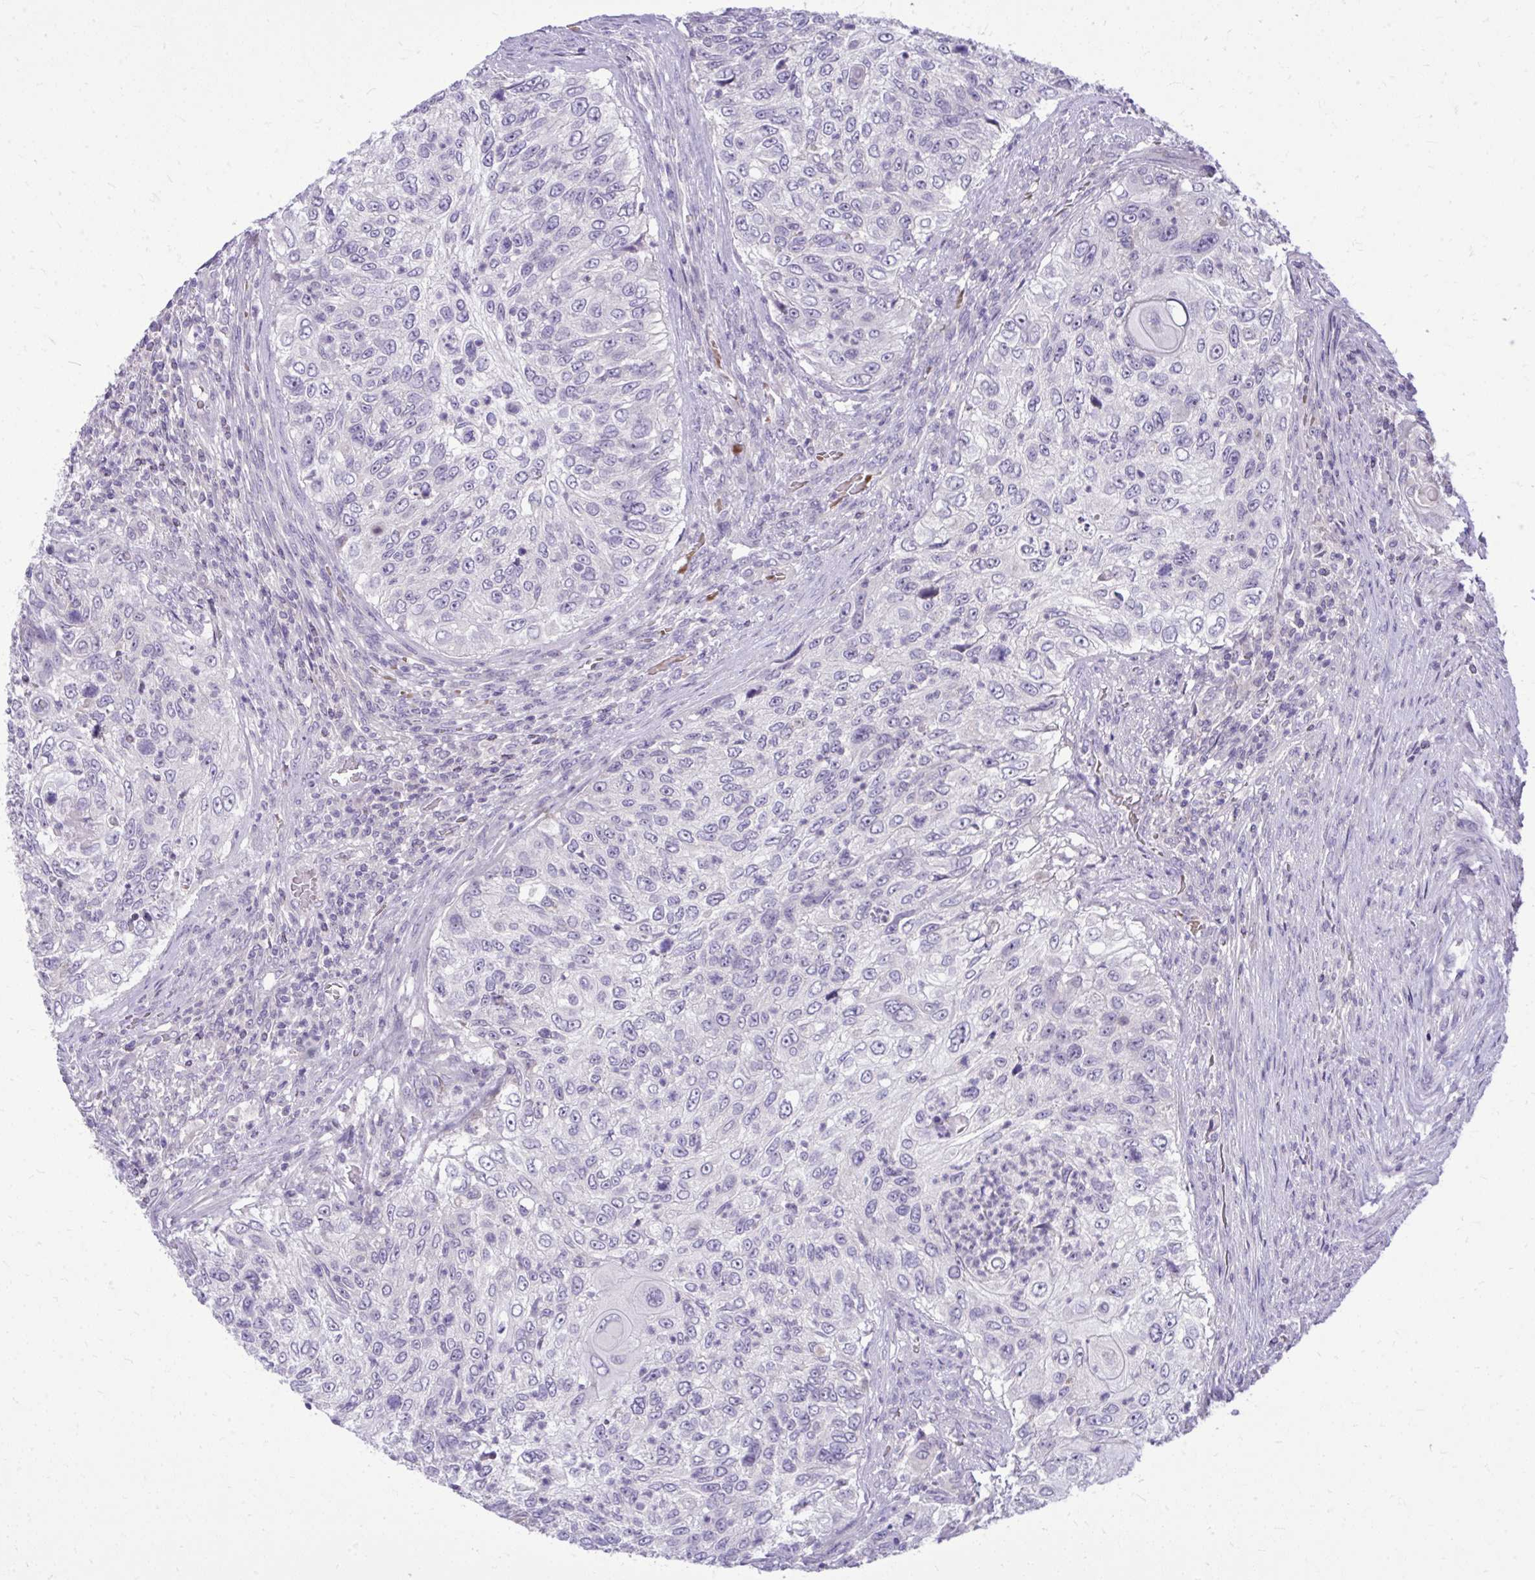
{"staining": {"intensity": "negative", "quantity": "none", "location": "none"}, "tissue": "urothelial cancer", "cell_type": "Tumor cells", "image_type": "cancer", "snomed": [{"axis": "morphology", "description": "Urothelial carcinoma, High grade"}, {"axis": "topography", "description": "Urinary bladder"}], "caption": "This is an immunohistochemistry (IHC) photomicrograph of human urothelial carcinoma (high-grade). There is no positivity in tumor cells.", "gene": "DPY19L1", "patient": {"sex": "female", "age": 60}}